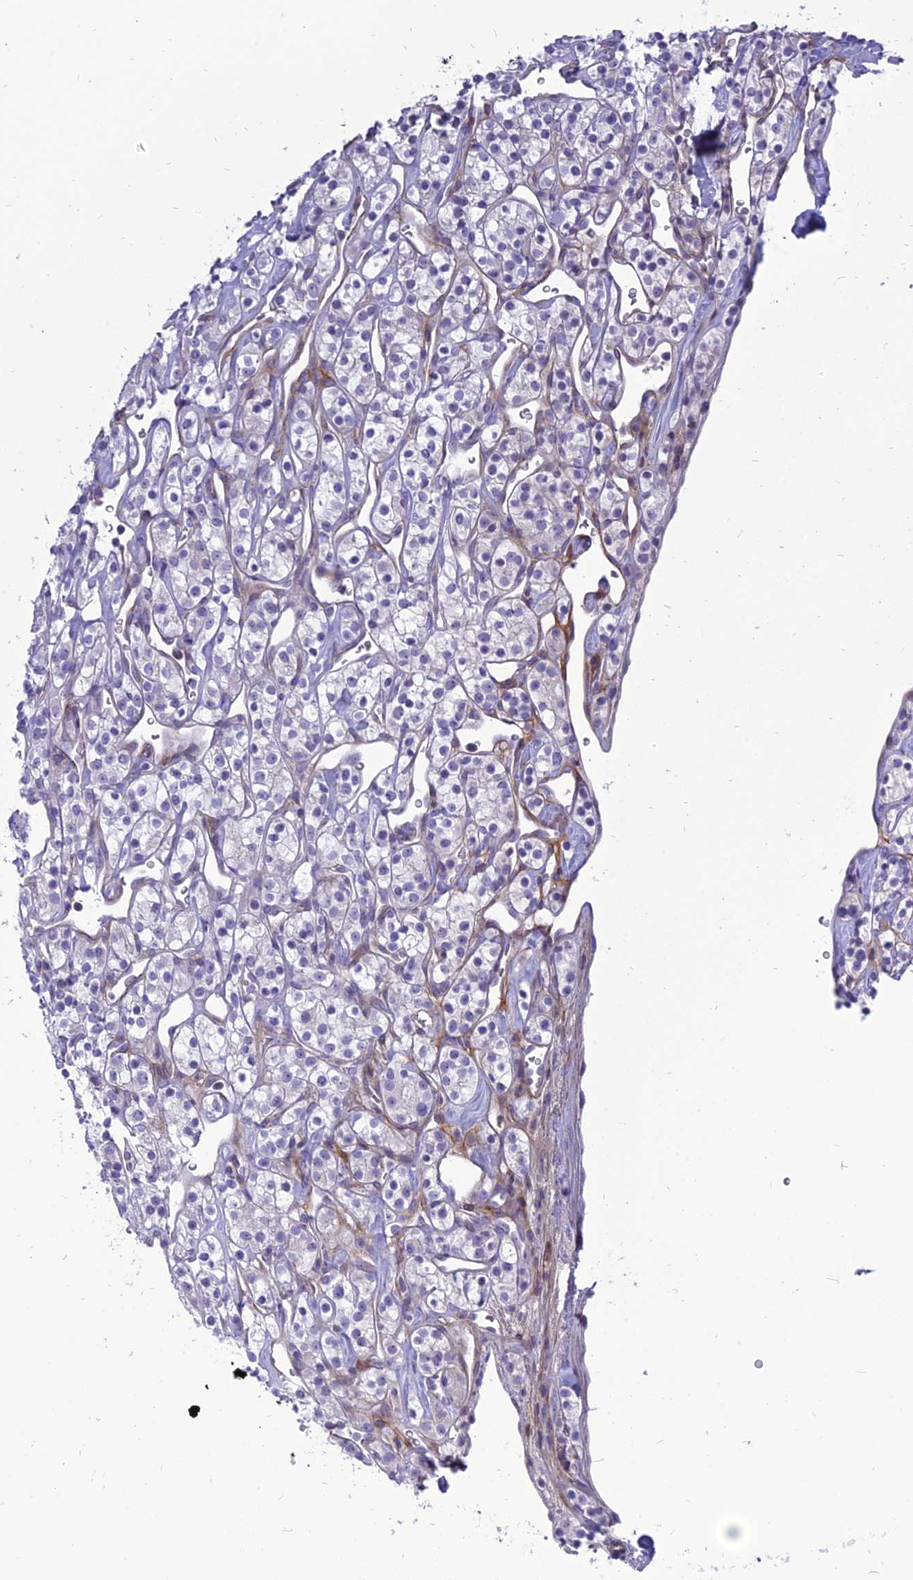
{"staining": {"intensity": "negative", "quantity": "none", "location": "none"}, "tissue": "renal cancer", "cell_type": "Tumor cells", "image_type": "cancer", "snomed": [{"axis": "morphology", "description": "Adenocarcinoma, NOS"}, {"axis": "topography", "description": "Kidney"}], "caption": "Immunohistochemical staining of renal cancer exhibits no significant positivity in tumor cells.", "gene": "MBD3L1", "patient": {"sex": "male", "age": 77}}